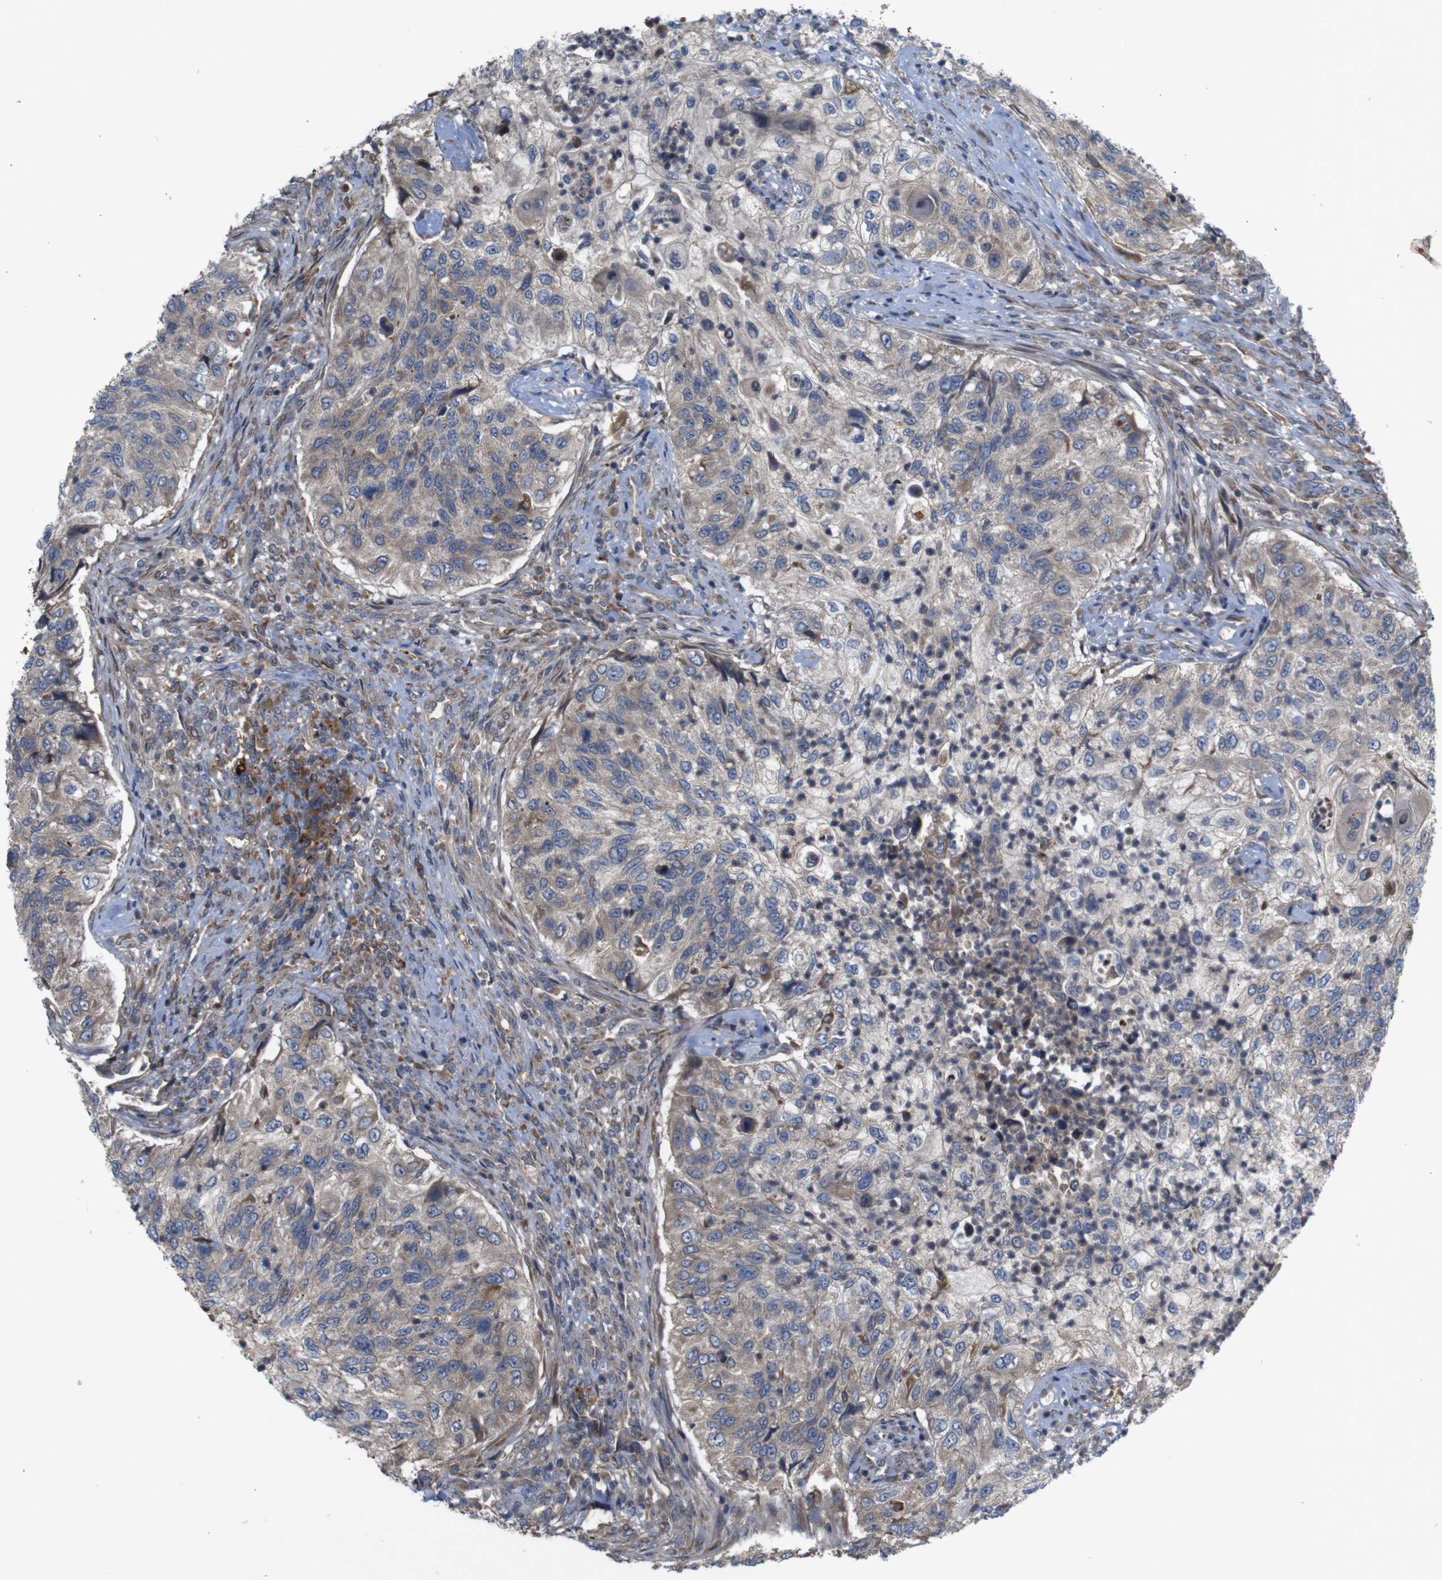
{"staining": {"intensity": "weak", "quantity": "25%-75%", "location": "cytoplasmic/membranous"}, "tissue": "urothelial cancer", "cell_type": "Tumor cells", "image_type": "cancer", "snomed": [{"axis": "morphology", "description": "Urothelial carcinoma, High grade"}, {"axis": "topography", "description": "Urinary bladder"}], "caption": "This photomicrograph reveals immunohistochemistry (IHC) staining of human urothelial carcinoma (high-grade), with low weak cytoplasmic/membranous expression in approximately 25%-75% of tumor cells.", "gene": "PTPN1", "patient": {"sex": "female", "age": 60}}